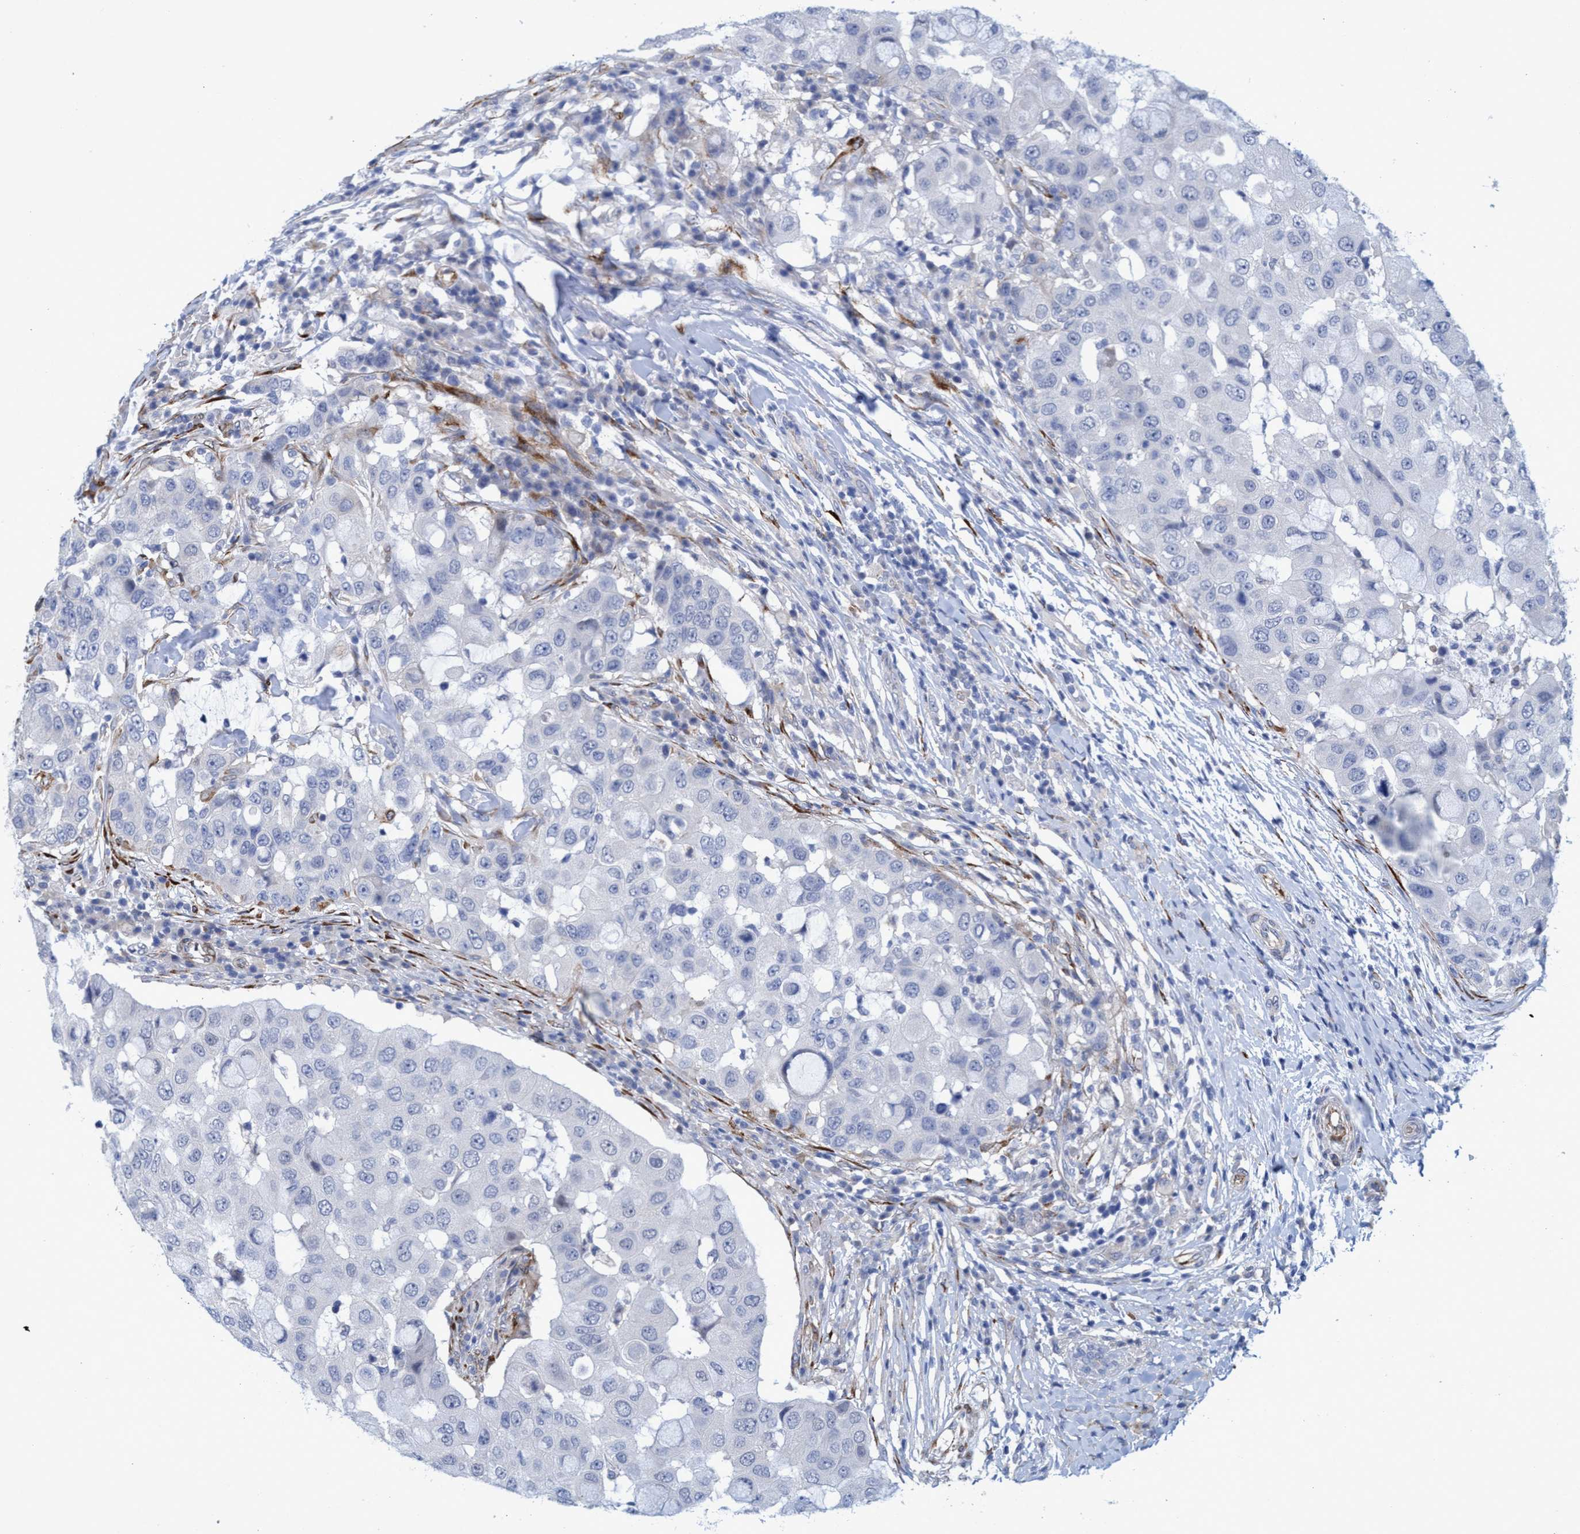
{"staining": {"intensity": "negative", "quantity": "none", "location": "none"}, "tissue": "breast cancer", "cell_type": "Tumor cells", "image_type": "cancer", "snomed": [{"axis": "morphology", "description": "Duct carcinoma"}, {"axis": "topography", "description": "Breast"}], "caption": "Photomicrograph shows no significant protein expression in tumor cells of breast cancer (invasive ductal carcinoma).", "gene": "SLC43A2", "patient": {"sex": "female", "age": 27}}